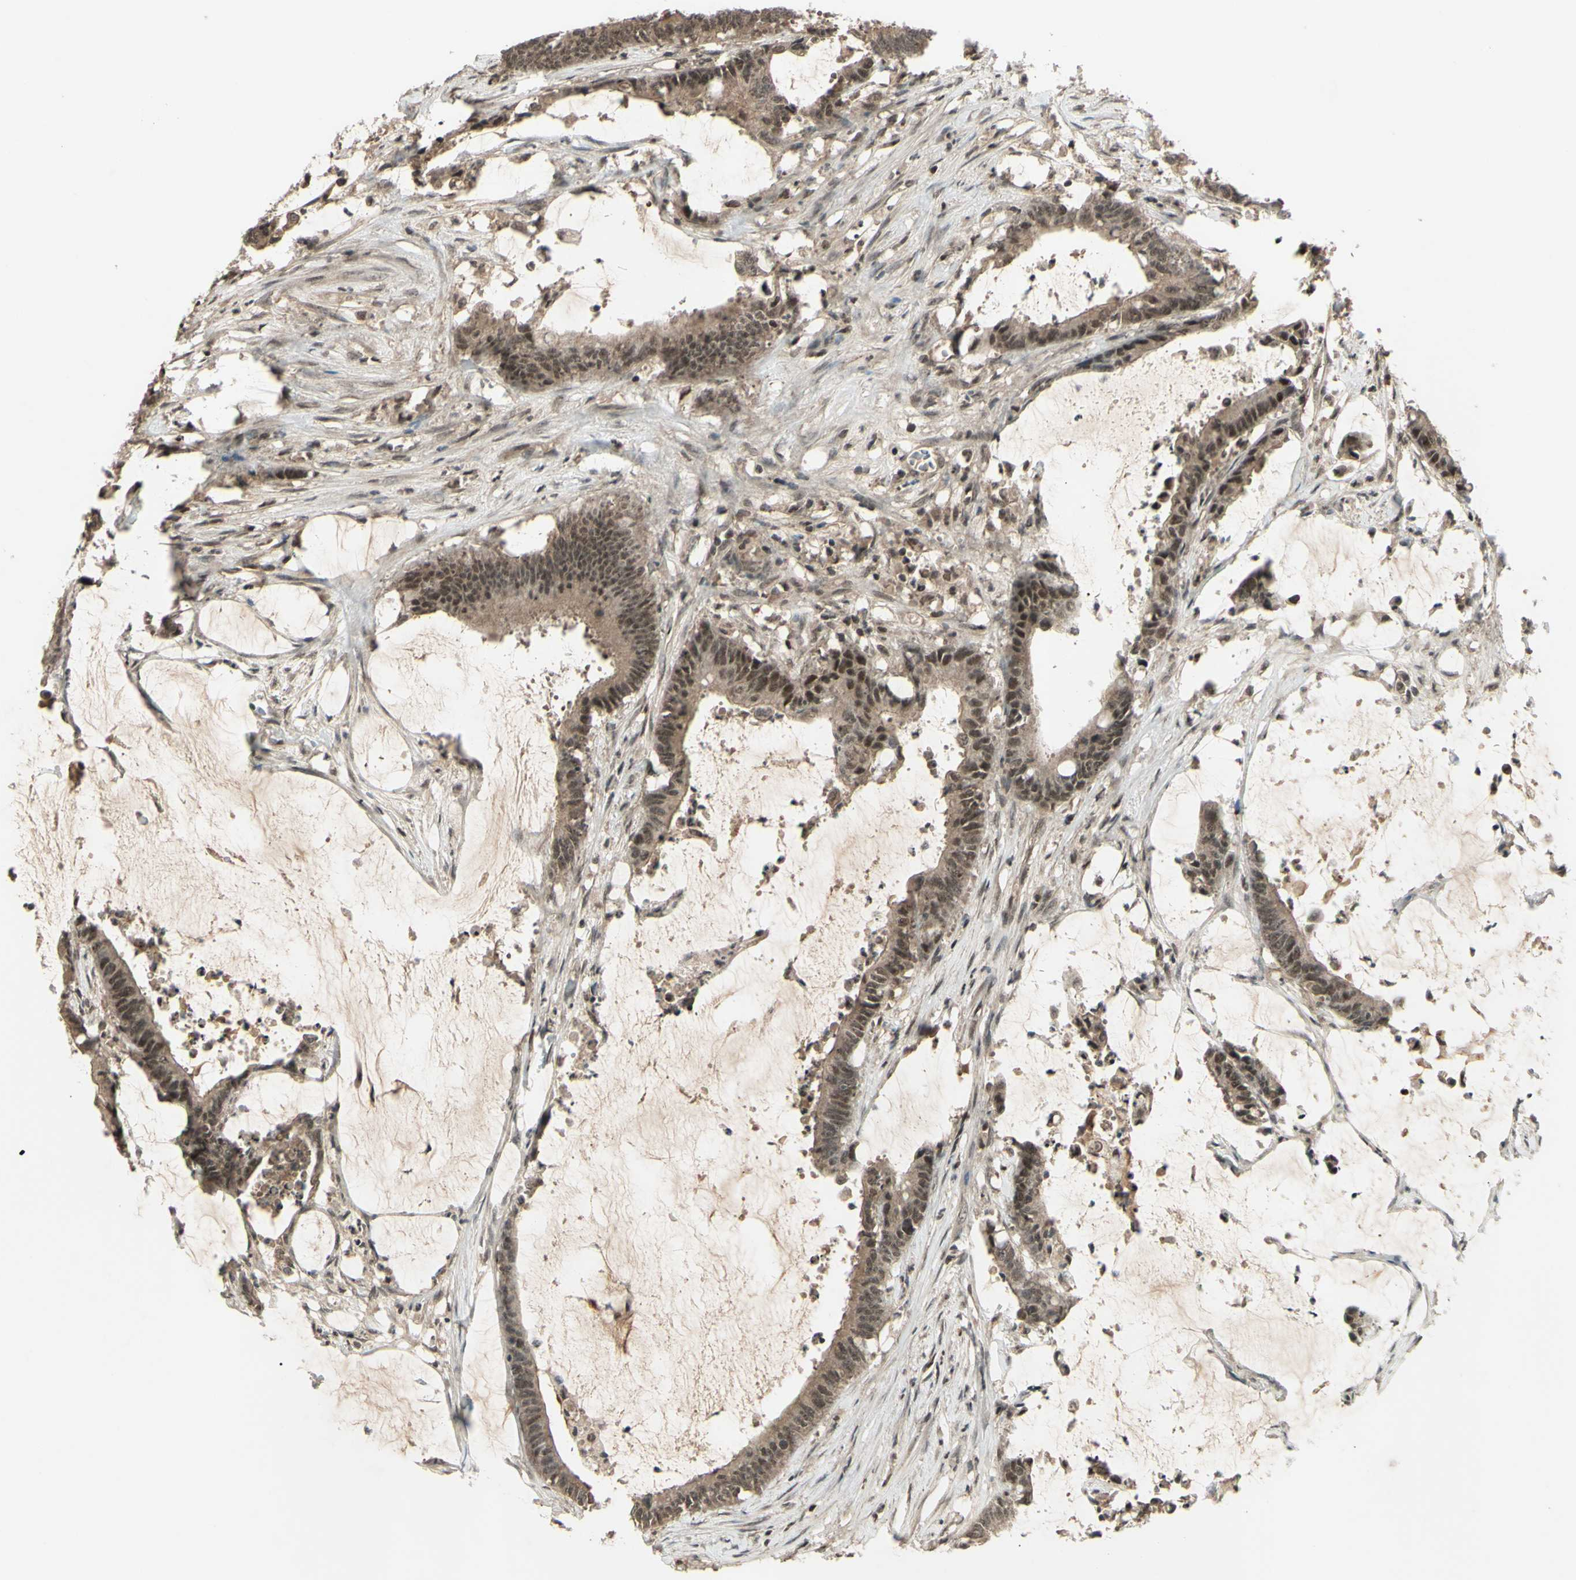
{"staining": {"intensity": "moderate", "quantity": "25%-75%", "location": "cytoplasmic/membranous,nuclear"}, "tissue": "colorectal cancer", "cell_type": "Tumor cells", "image_type": "cancer", "snomed": [{"axis": "morphology", "description": "Adenocarcinoma, NOS"}, {"axis": "topography", "description": "Rectum"}], "caption": "Immunohistochemistry image of neoplastic tissue: colorectal cancer (adenocarcinoma) stained using immunohistochemistry reveals medium levels of moderate protein expression localized specifically in the cytoplasmic/membranous and nuclear of tumor cells, appearing as a cytoplasmic/membranous and nuclear brown color.", "gene": "SNW1", "patient": {"sex": "female", "age": 66}}